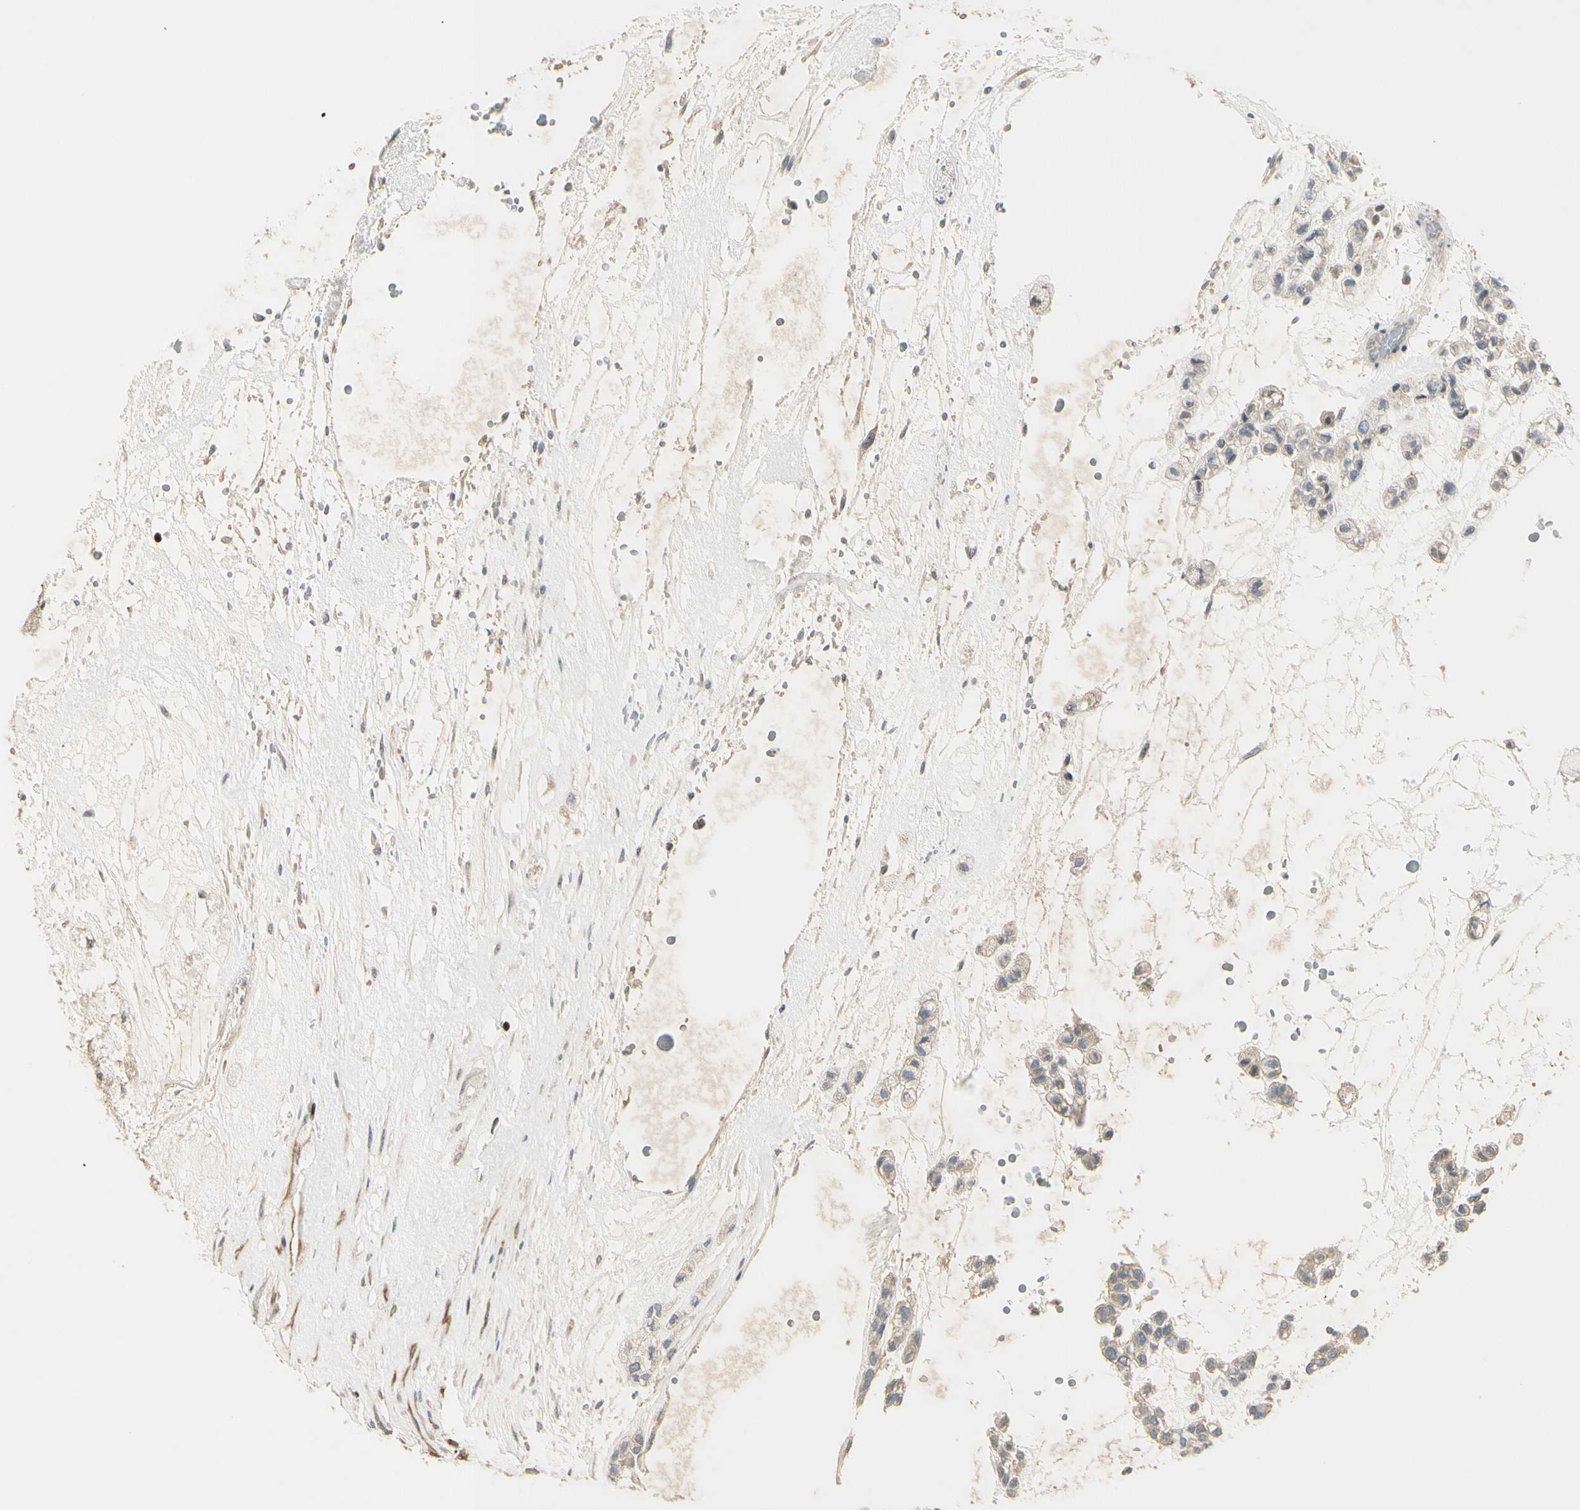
{"staining": {"intensity": "weak", "quantity": ">75%", "location": "cytoplasmic/membranous"}, "tissue": "head and neck cancer", "cell_type": "Tumor cells", "image_type": "cancer", "snomed": [{"axis": "morphology", "description": "Adenocarcinoma, NOS"}, {"axis": "morphology", "description": "Adenoma, NOS"}, {"axis": "topography", "description": "Head-Neck"}], "caption": "This image displays adenocarcinoma (head and neck) stained with immunohistochemistry (IHC) to label a protein in brown. The cytoplasmic/membranous of tumor cells show weak positivity for the protein. Nuclei are counter-stained blue.", "gene": "NFYA", "patient": {"sex": "female", "age": 55}}